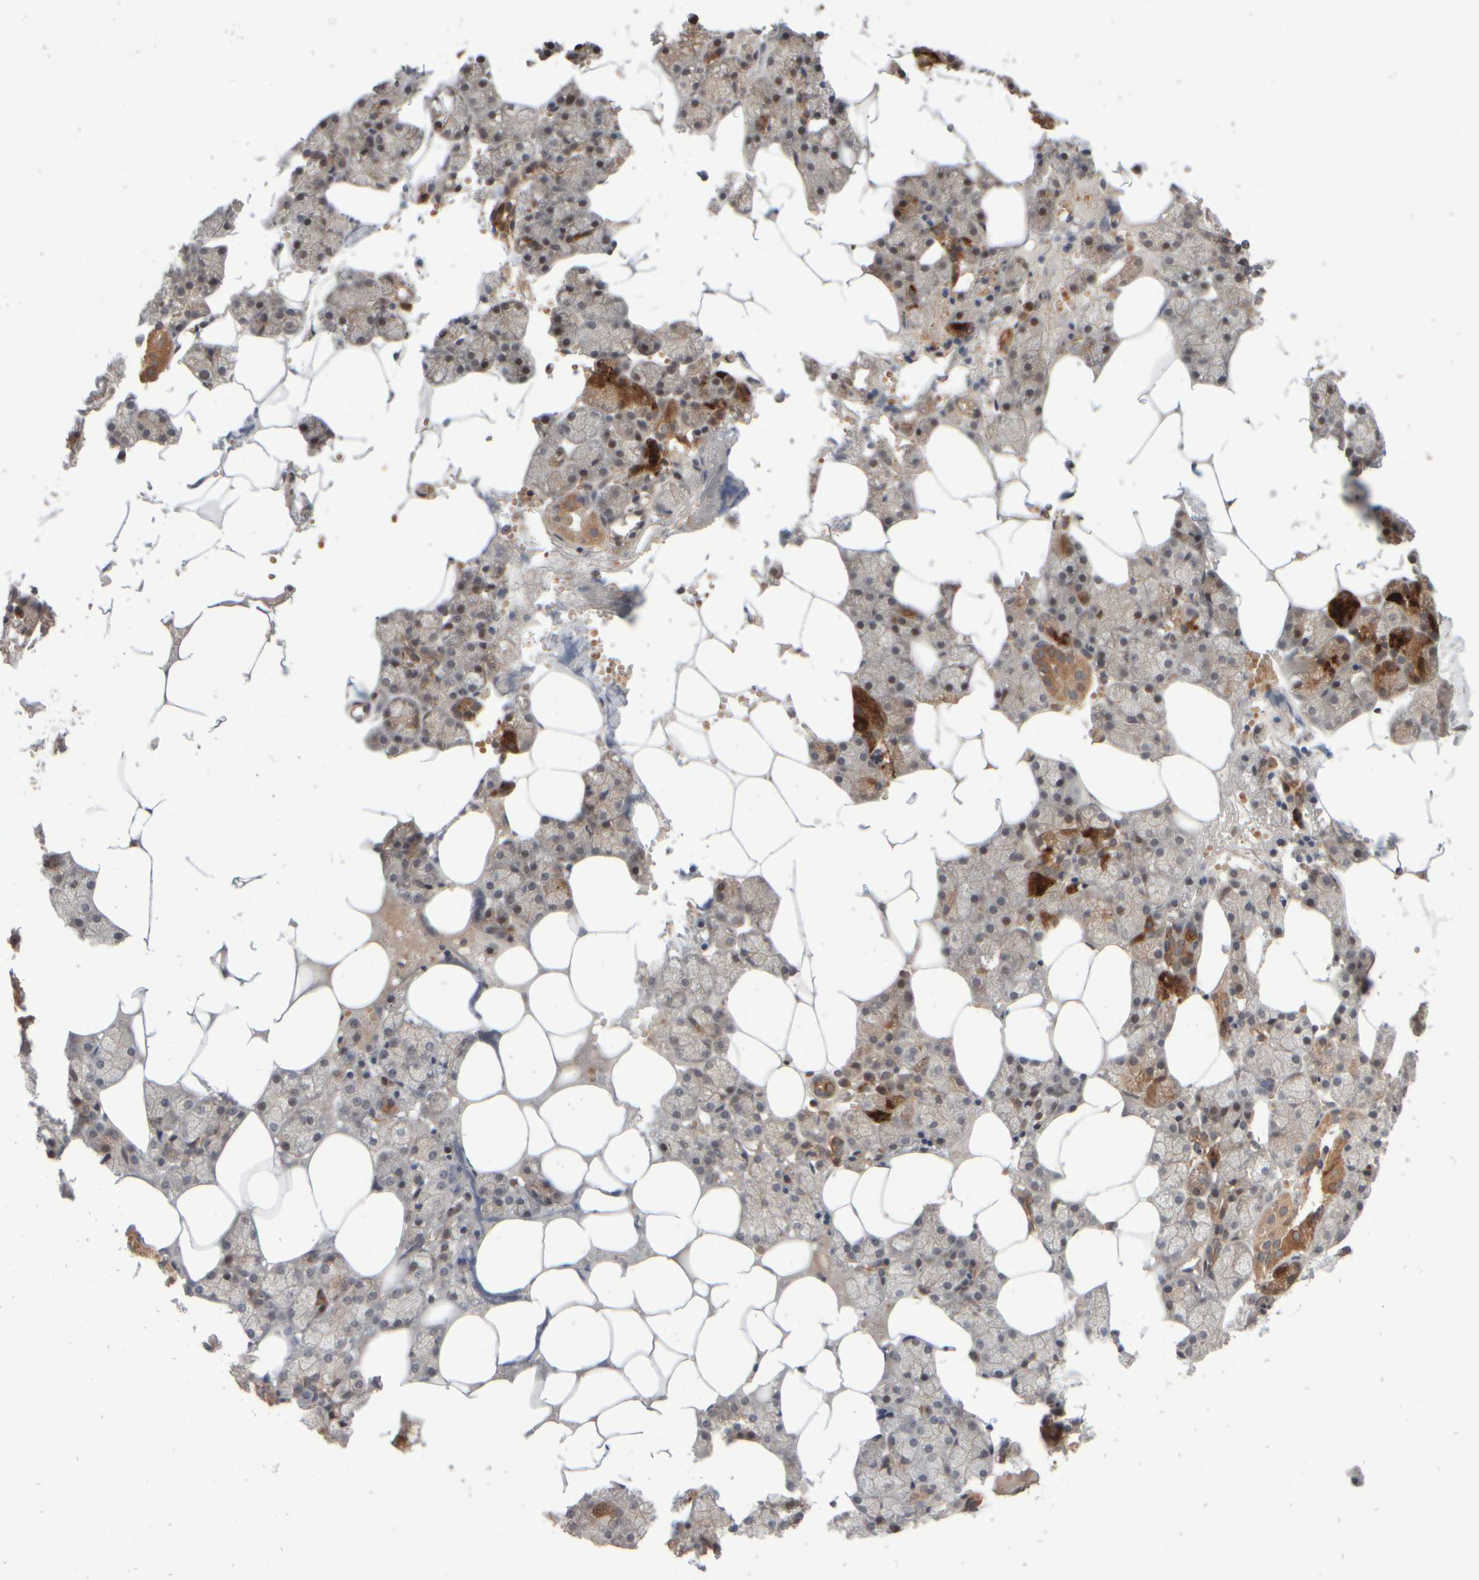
{"staining": {"intensity": "strong", "quantity": "25%-75%", "location": "cytoplasmic/membranous"}, "tissue": "salivary gland", "cell_type": "Glandular cells", "image_type": "normal", "snomed": [{"axis": "morphology", "description": "Normal tissue, NOS"}, {"axis": "topography", "description": "Salivary gland"}], "caption": "Protein expression analysis of normal salivary gland reveals strong cytoplasmic/membranous expression in about 25%-75% of glandular cells. The staining was performed using DAB to visualize the protein expression in brown, while the nuclei were stained in blue with hematoxylin (Magnification: 20x).", "gene": "ABHD11", "patient": {"sex": "male", "age": 62}}